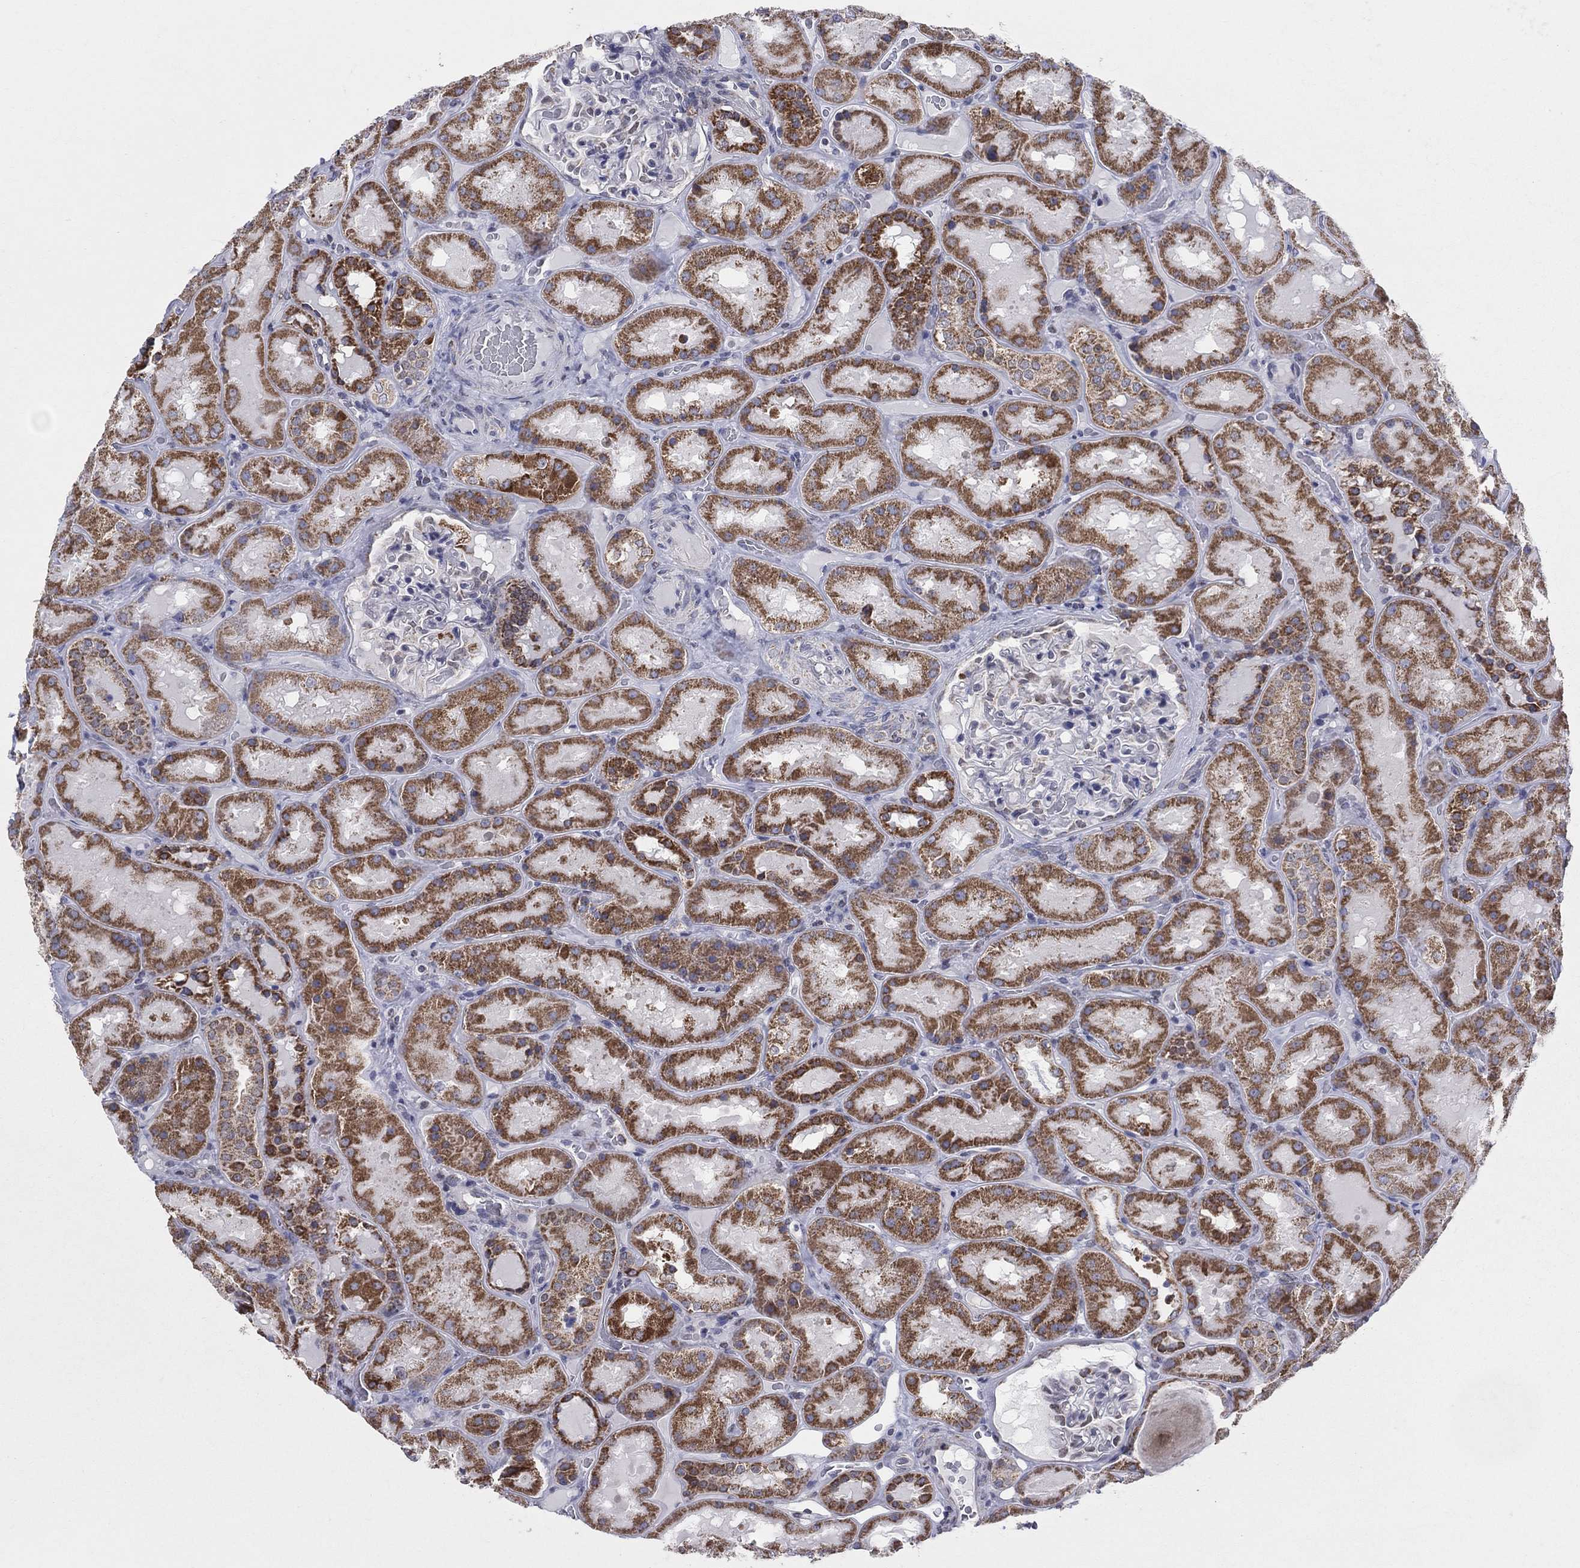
{"staining": {"intensity": "negative", "quantity": "none", "location": "none"}, "tissue": "kidney", "cell_type": "Cells in glomeruli", "image_type": "normal", "snomed": [{"axis": "morphology", "description": "Normal tissue, NOS"}, {"axis": "topography", "description": "Kidney"}], "caption": "Human kidney stained for a protein using immunohistochemistry (IHC) displays no positivity in cells in glomeruli.", "gene": "KISS1R", "patient": {"sex": "male", "age": 73}}